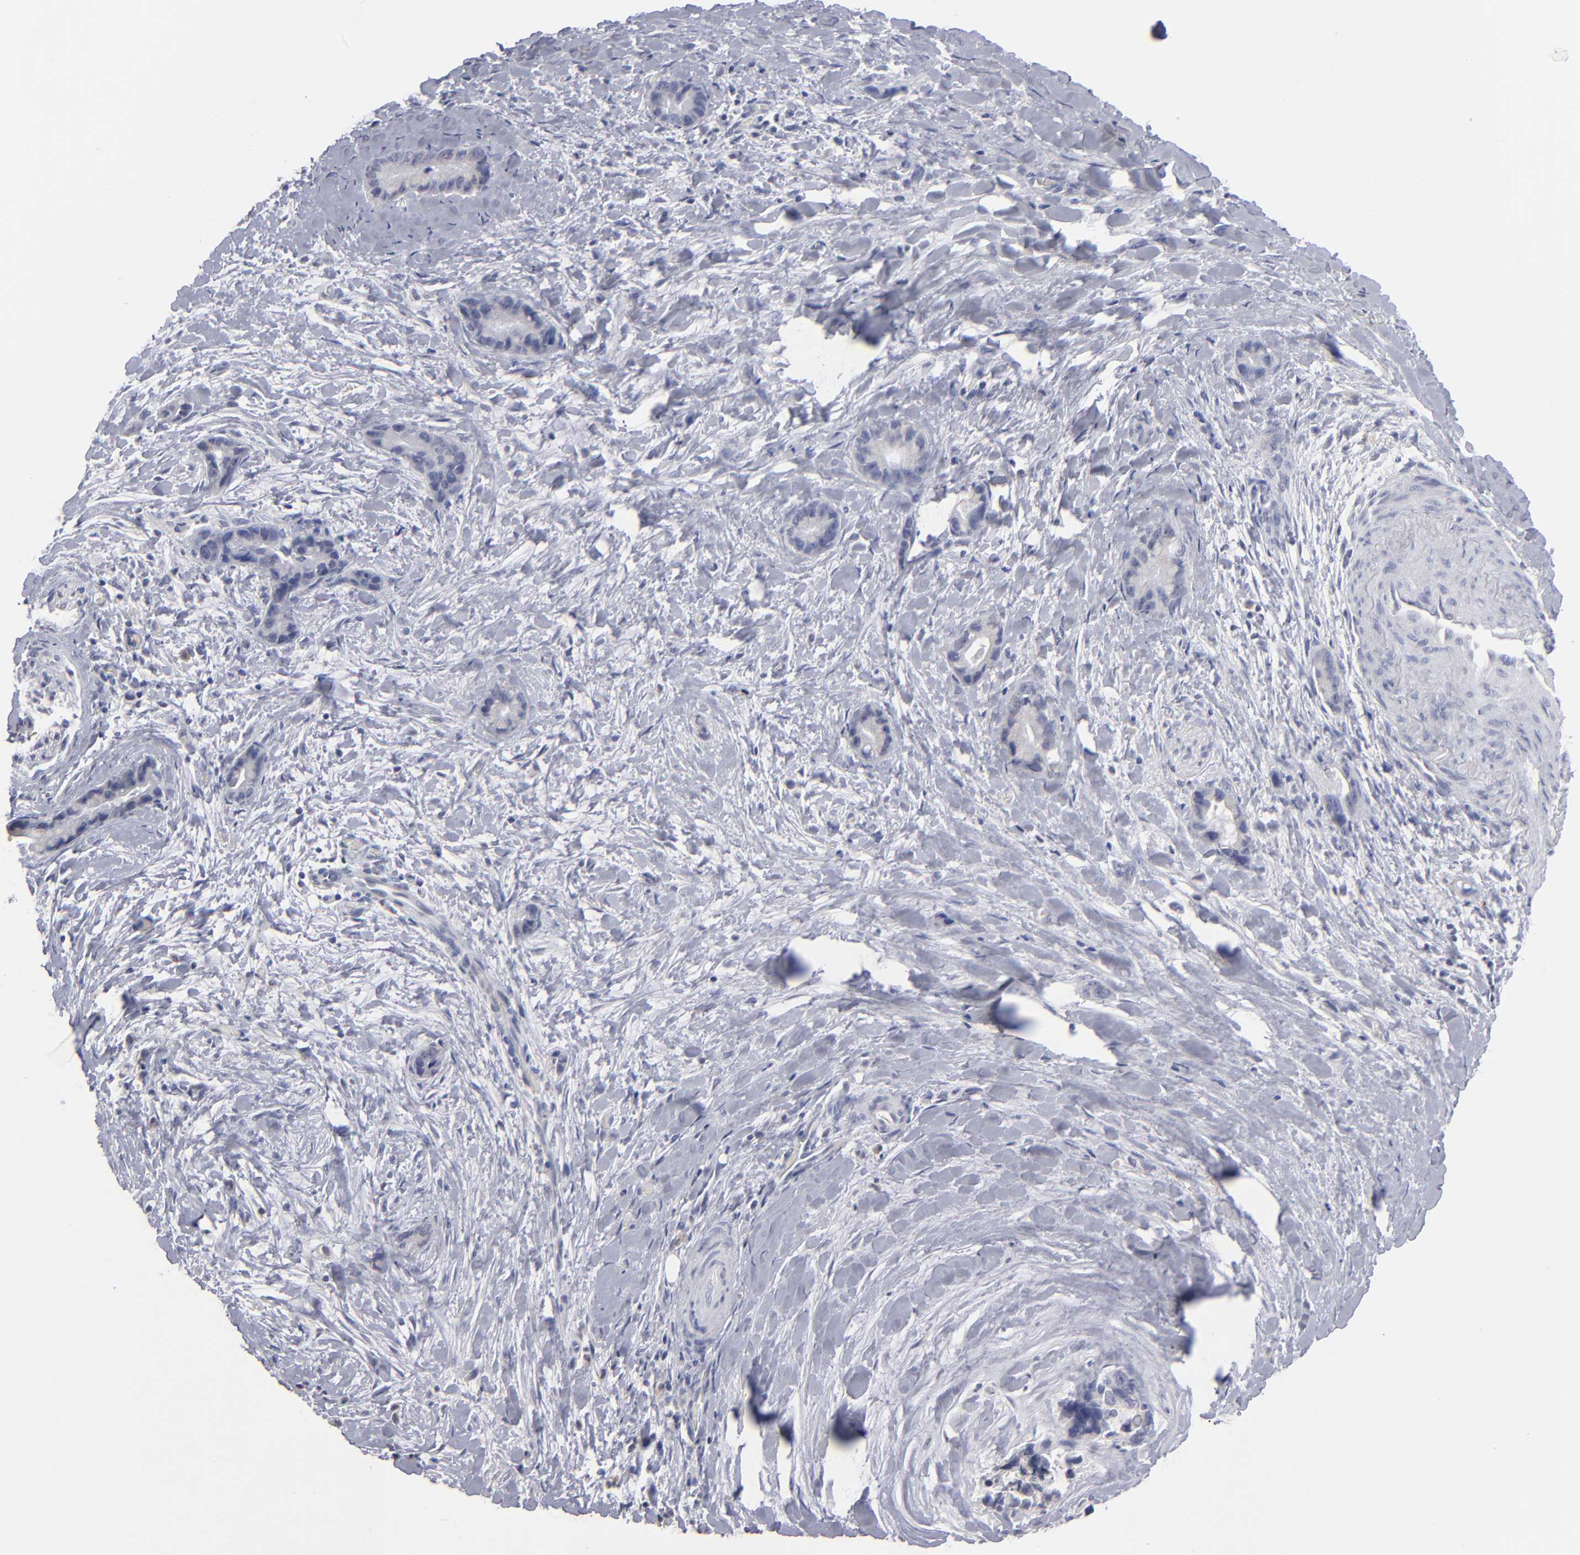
{"staining": {"intensity": "negative", "quantity": "none", "location": "none"}, "tissue": "liver cancer", "cell_type": "Tumor cells", "image_type": "cancer", "snomed": [{"axis": "morphology", "description": "Cholangiocarcinoma"}, {"axis": "topography", "description": "Liver"}], "caption": "Human cholangiocarcinoma (liver) stained for a protein using immunohistochemistry (IHC) exhibits no expression in tumor cells.", "gene": "RPH3A", "patient": {"sex": "female", "age": 55}}